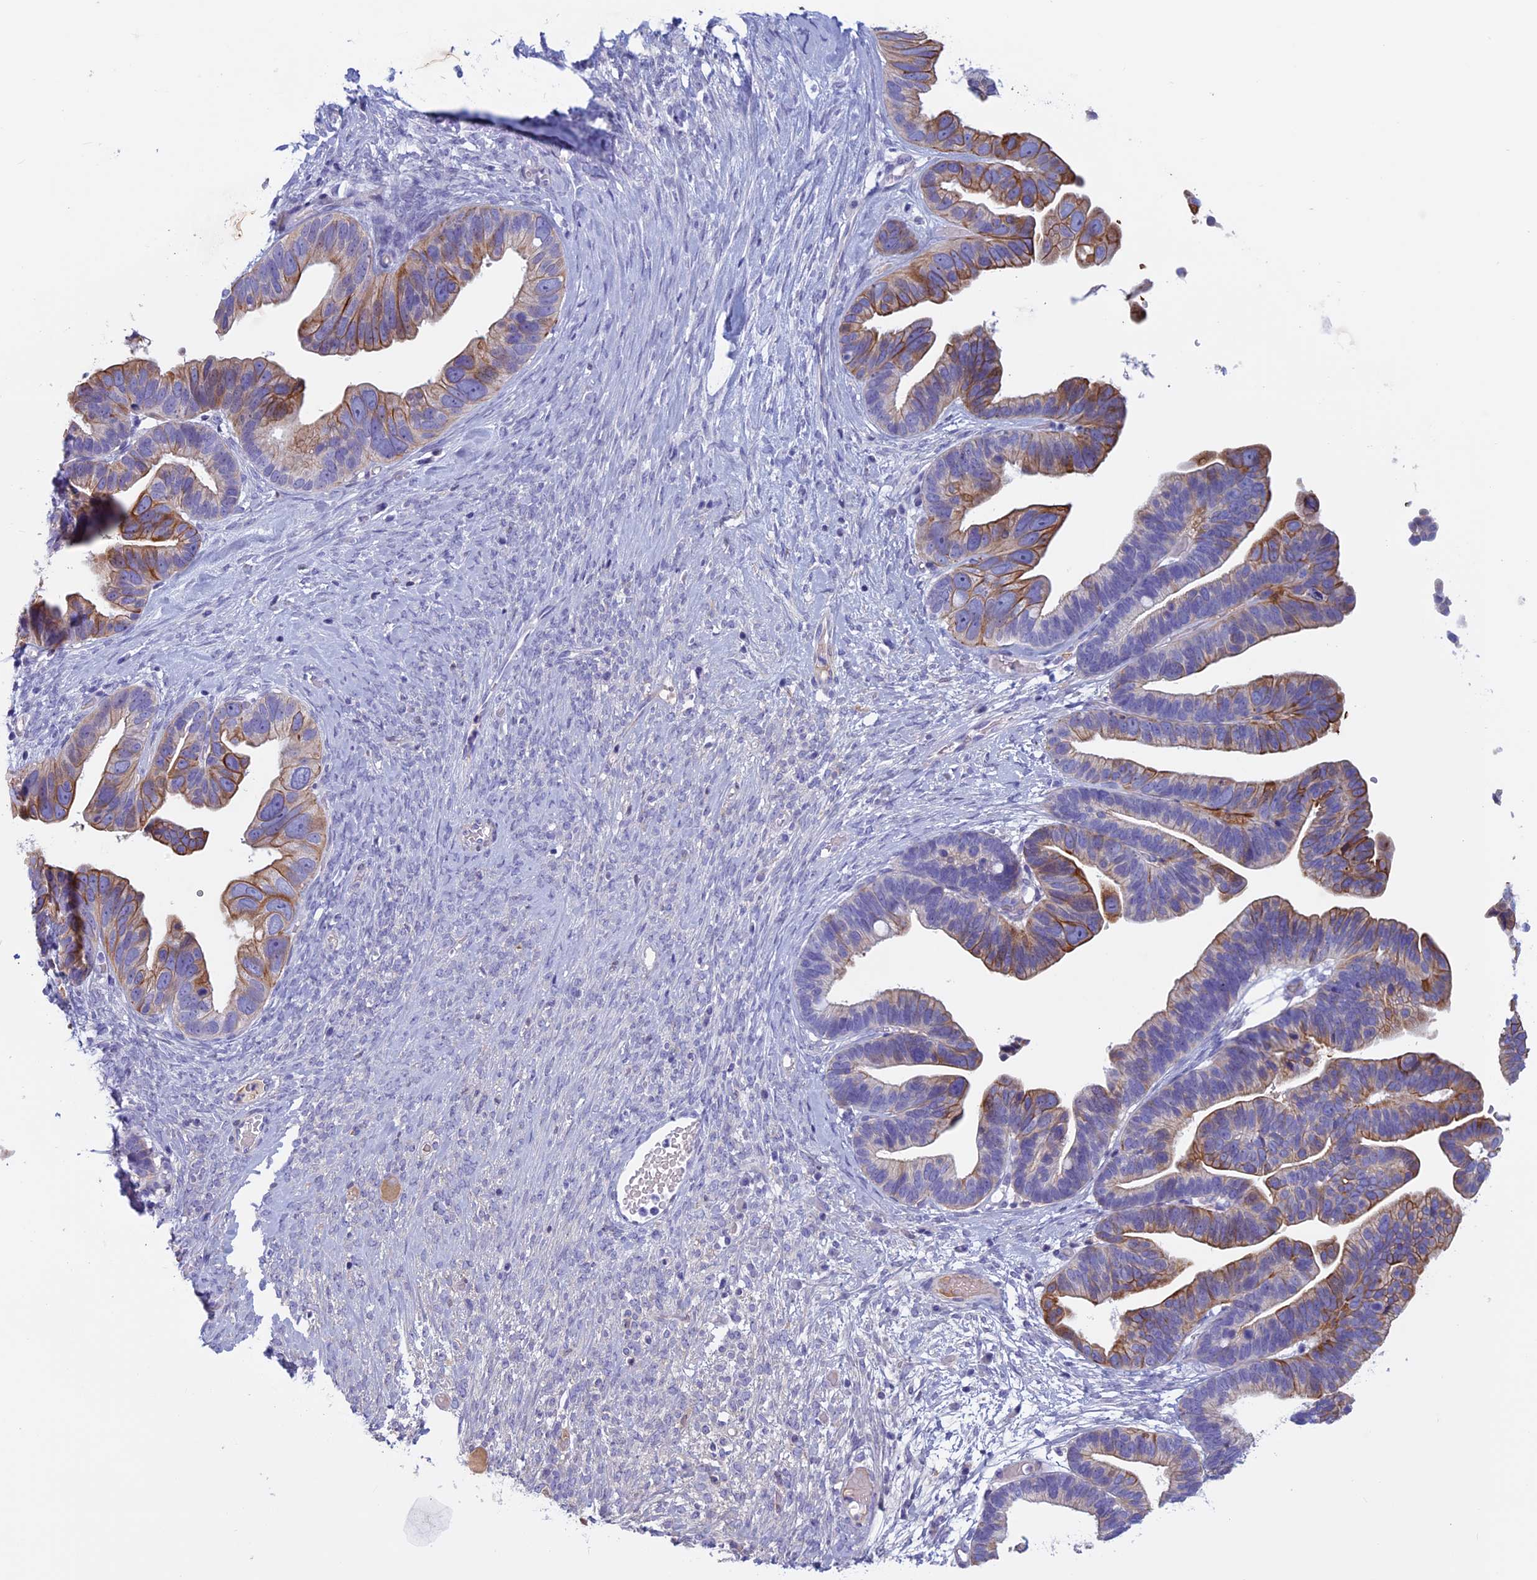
{"staining": {"intensity": "moderate", "quantity": "25%-75%", "location": "cytoplasmic/membranous"}, "tissue": "ovarian cancer", "cell_type": "Tumor cells", "image_type": "cancer", "snomed": [{"axis": "morphology", "description": "Cystadenocarcinoma, serous, NOS"}, {"axis": "topography", "description": "Ovary"}], "caption": "Immunohistochemical staining of human ovarian cancer demonstrates medium levels of moderate cytoplasmic/membranous protein staining in approximately 25%-75% of tumor cells.", "gene": "ANGPTL2", "patient": {"sex": "female", "age": 56}}